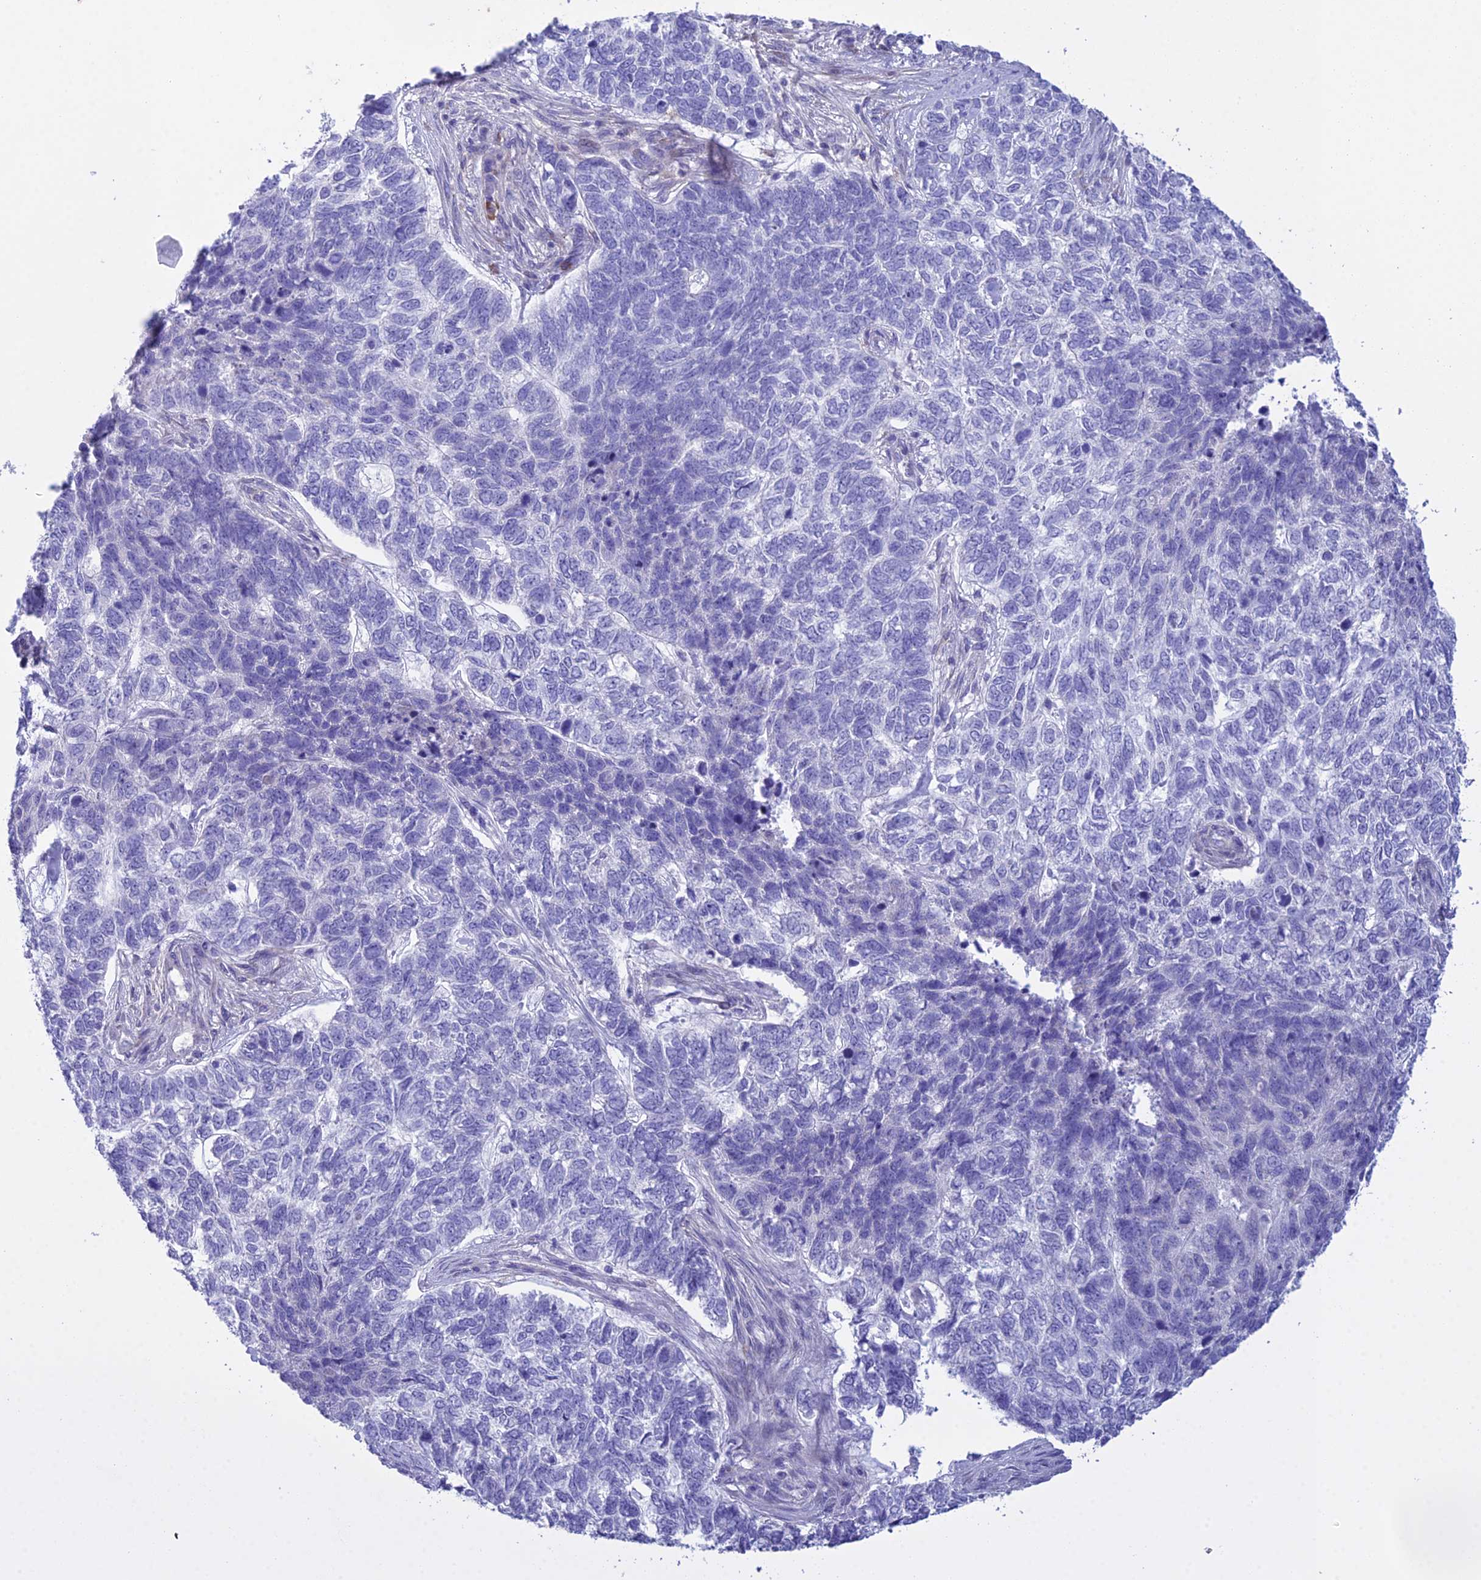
{"staining": {"intensity": "negative", "quantity": "none", "location": "none"}, "tissue": "skin cancer", "cell_type": "Tumor cells", "image_type": "cancer", "snomed": [{"axis": "morphology", "description": "Basal cell carcinoma"}, {"axis": "topography", "description": "Skin"}], "caption": "Tumor cells are negative for brown protein staining in skin cancer (basal cell carcinoma). (DAB IHC with hematoxylin counter stain).", "gene": "OR1Q1", "patient": {"sex": "female", "age": 65}}